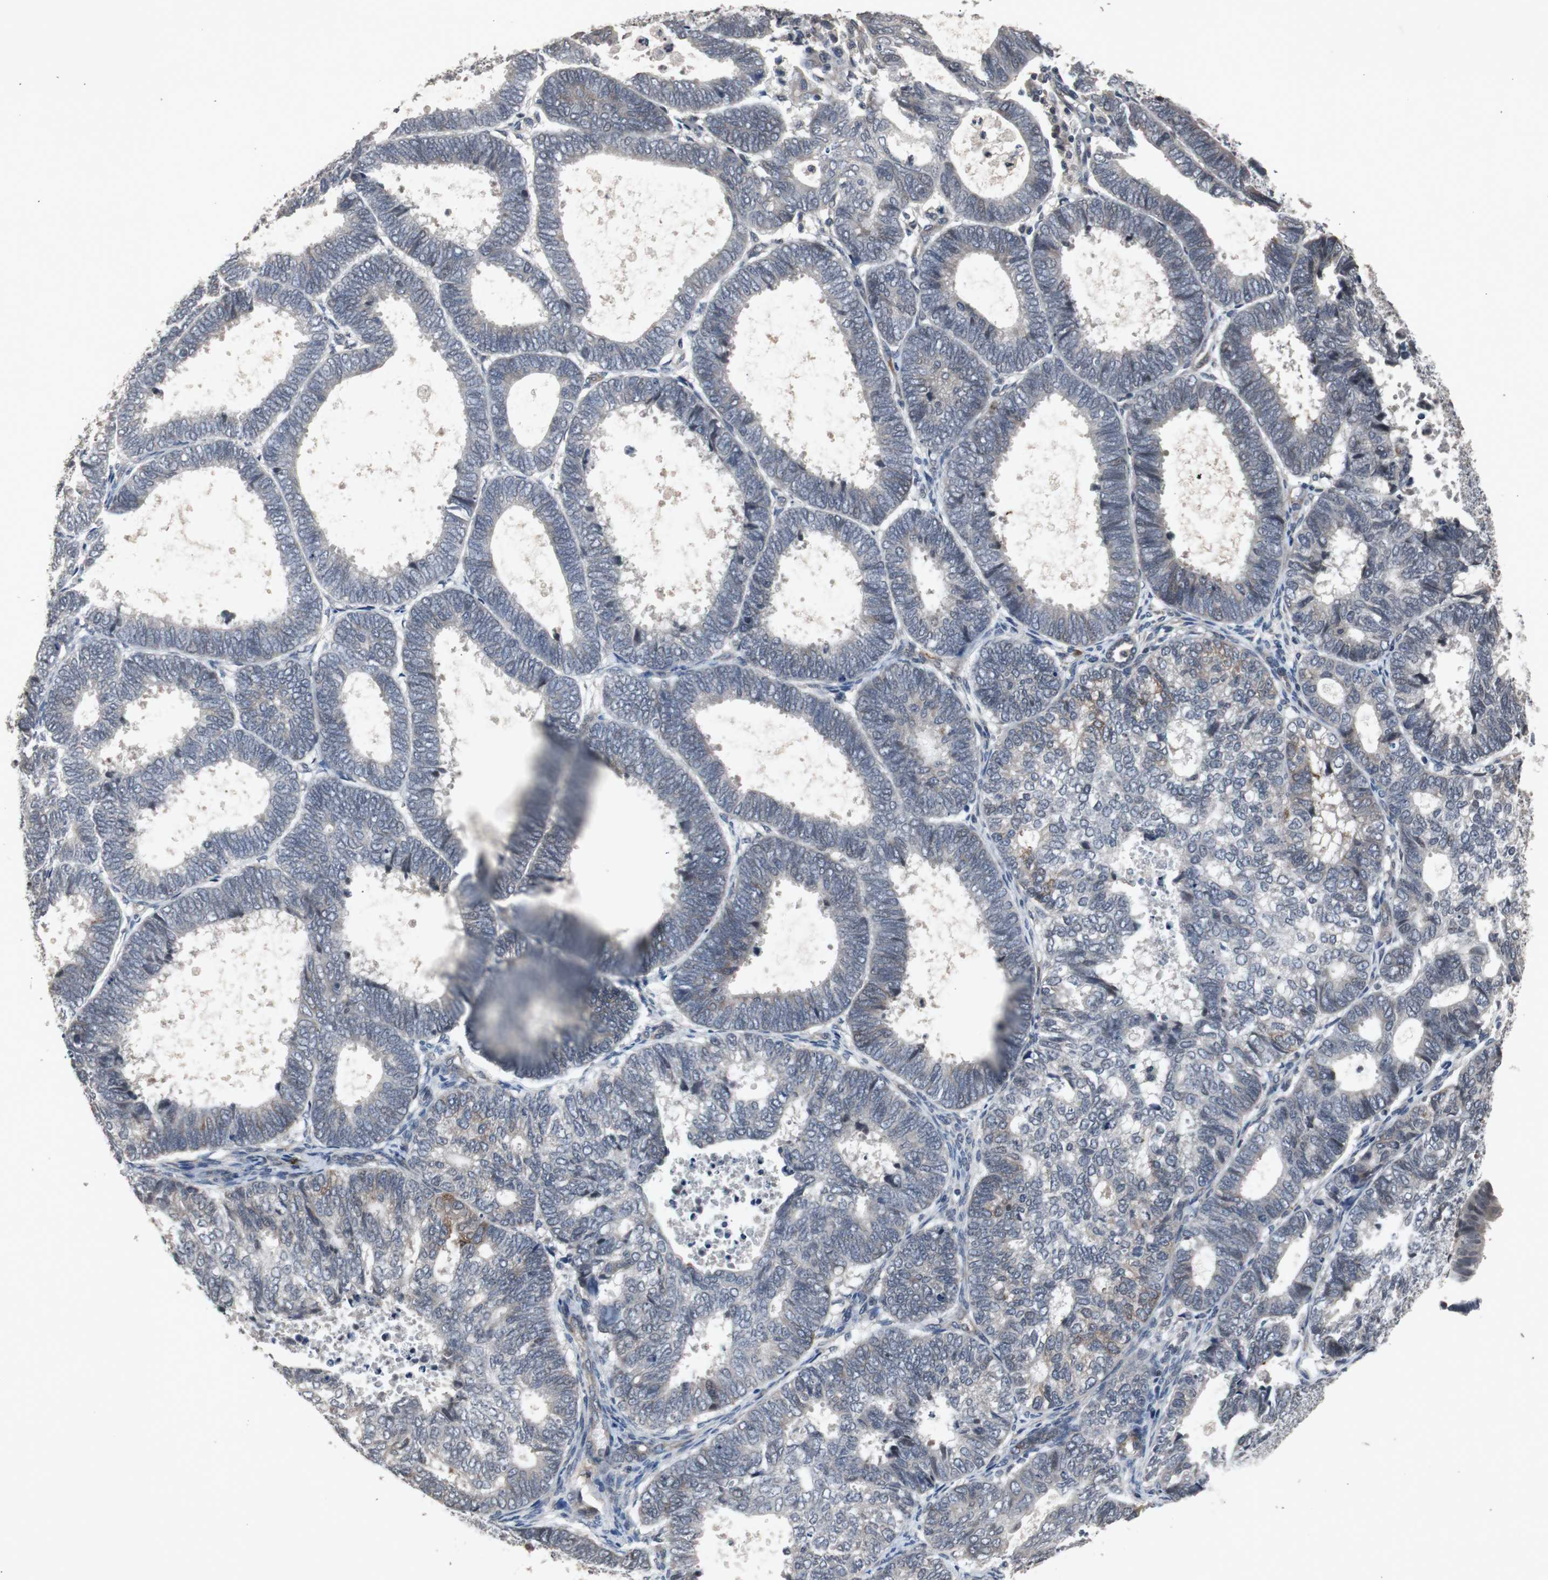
{"staining": {"intensity": "weak", "quantity": "25%-75%", "location": "cytoplasmic/membranous"}, "tissue": "endometrial cancer", "cell_type": "Tumor cells", "image_type": "cancer", "snomed": [{"axis": "morphology", "description": "Adenocarcinoma, NOS"}, {"axis": "topography", "description": "Uterus"}], "caption": "The immunohistochemical stain shows weak cytoplasmic/membranous positivity in tumor cells of endometrial adenocarcinoma tissue.", "gene": "CRADD", "patient": {"sex": "female", "age": 60}}